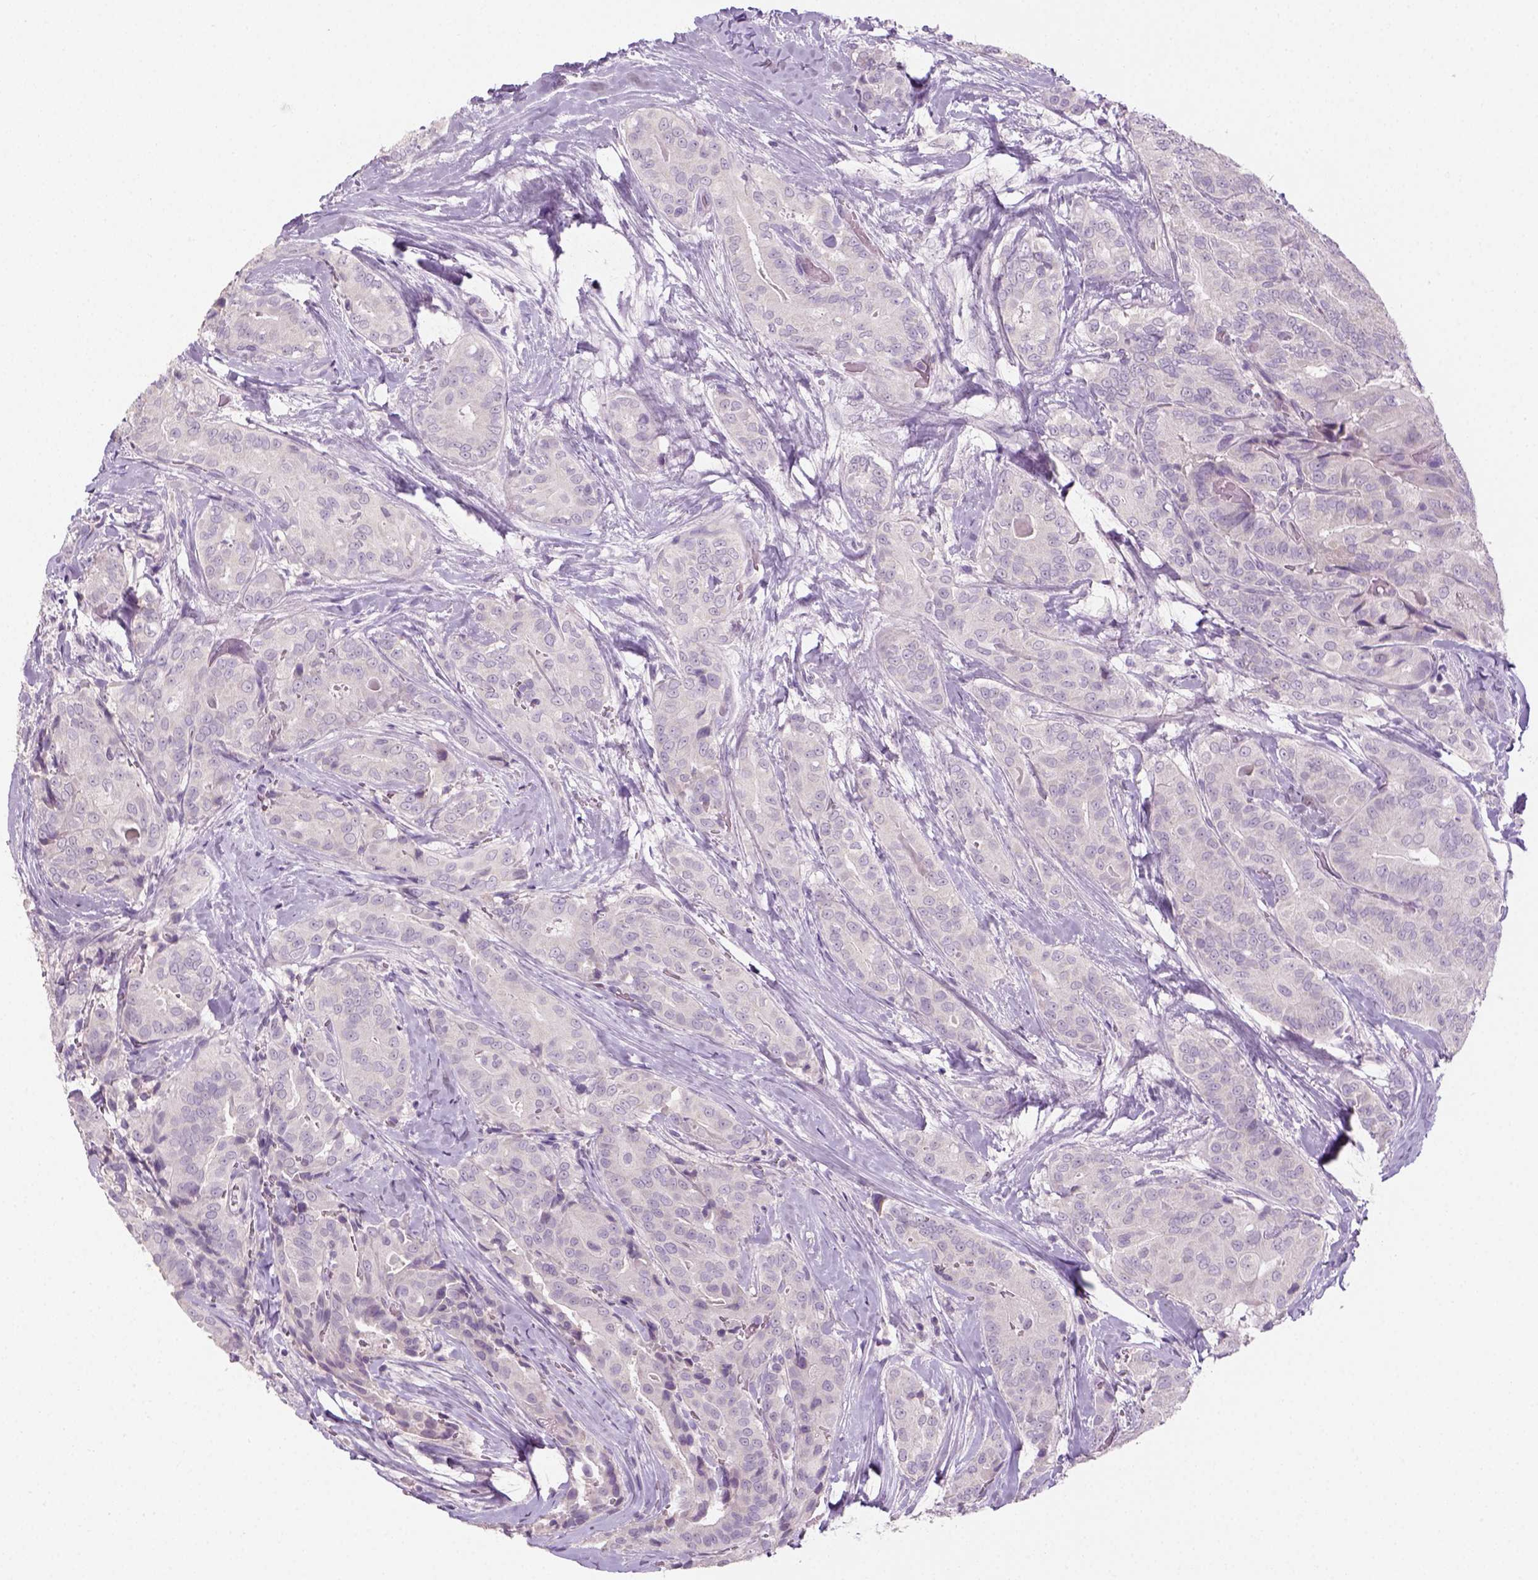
{"staining": {"intensity": "negative", "quantity": "none", "location": "none"}, "tissue": "thyroid cancer", "cell_type": "Tumor cells", "image_type": "cancer", "snomed": [{"axis": "morphology", "description": "Papillary adenocarcinoma, NOS"}, {"axis": "topography", "description": "Thyroid gland"}], "caption": "Human thyroid papillary adenocarcinoma stained for a protein using immunohistochemistry shows no positivity in tumor cells.", "gene": "GFI1B", "patient": {"sex": "male", "age": 61}}